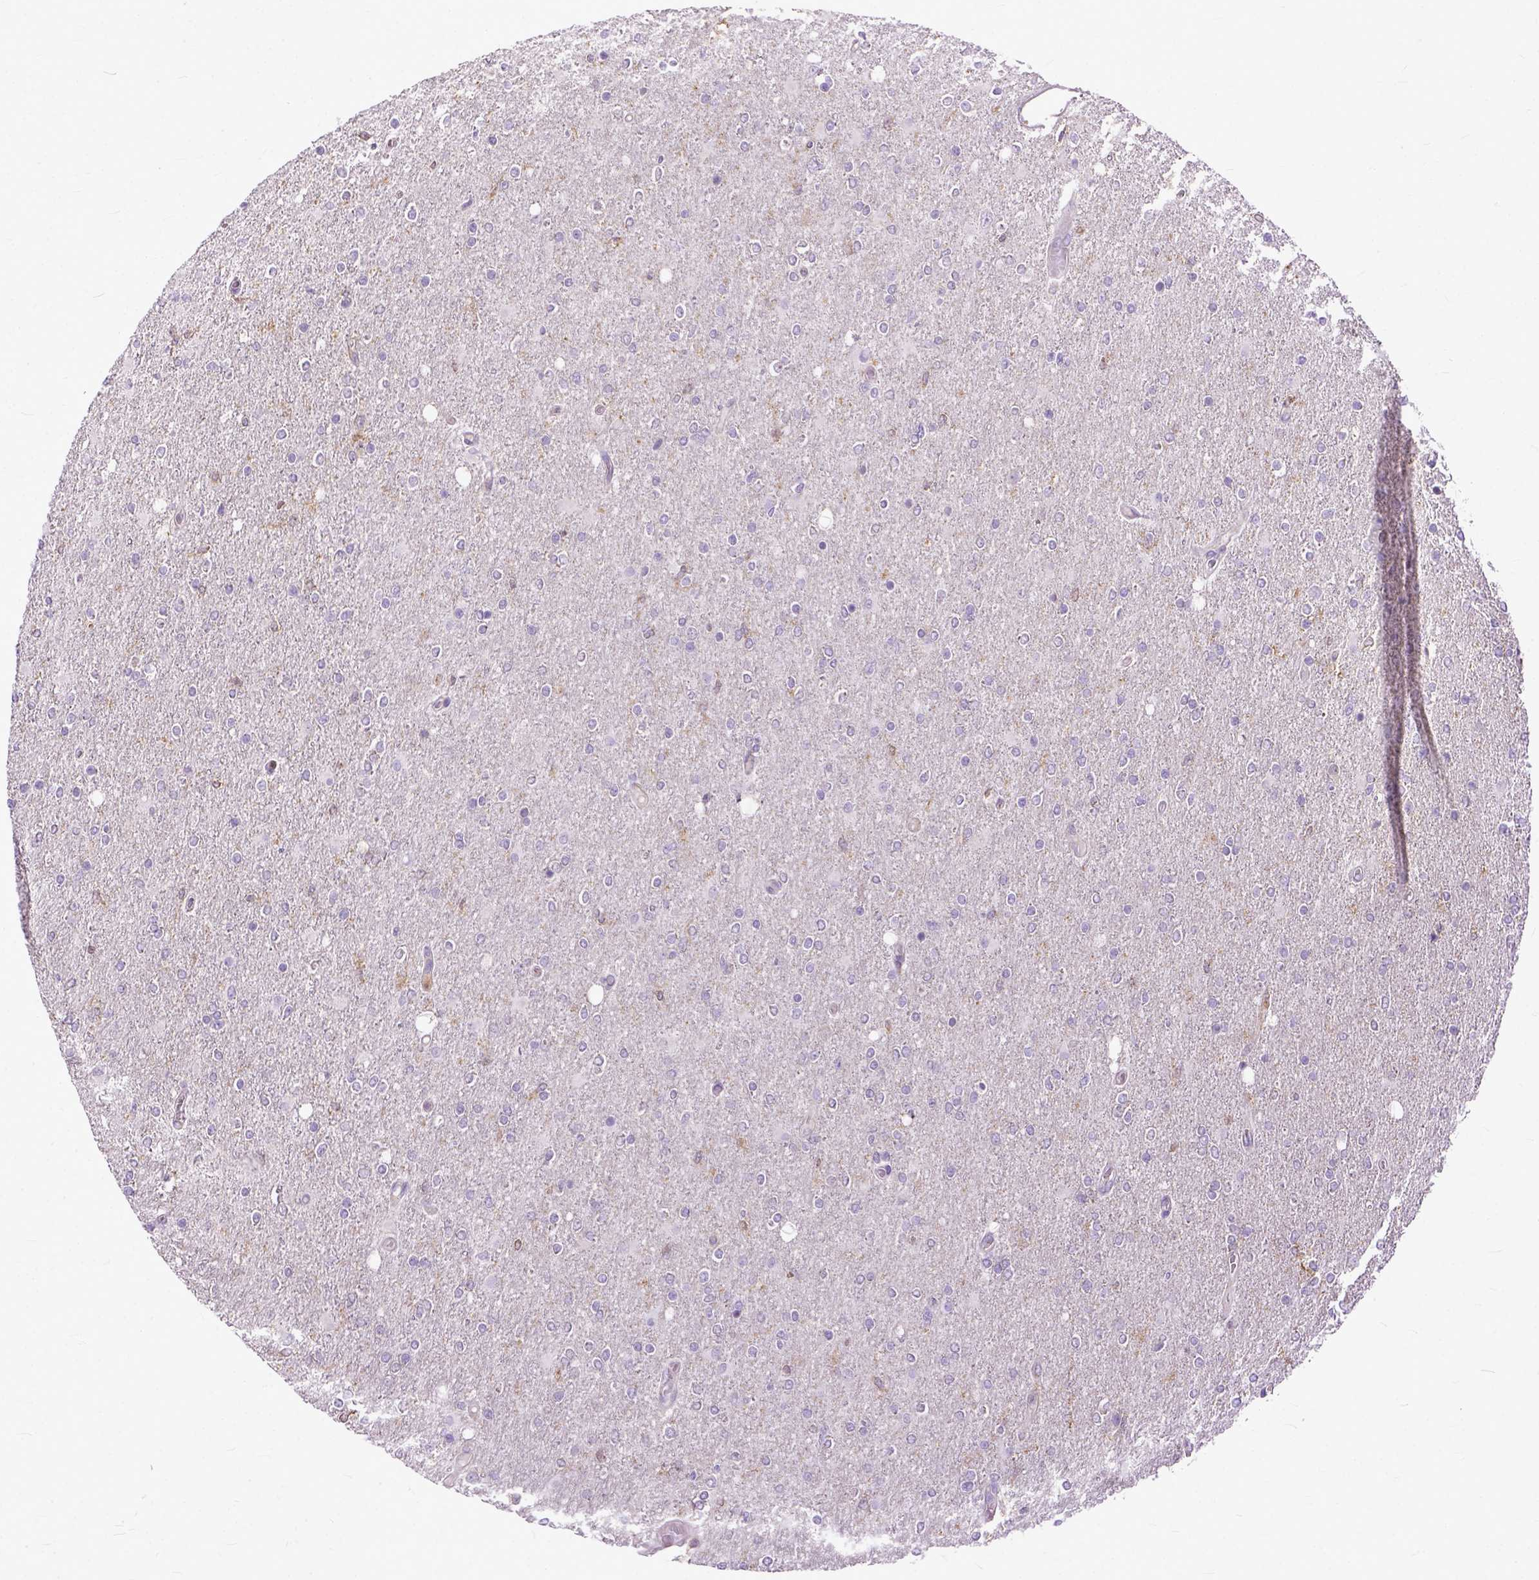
{"staining": {"intensity": "weak", "quantity": "<25%", "location": "nuclear"}, "tissue": "glioma", "cell_type": "Tumor cells", "image_type": "cancer", "snomed": [{"axis": "morphology", "description": "Glioma, malignant, High grade"}, {"axis": "topography", "description": "Cerebral cortex"}], "caption": "Human malignant glioma (high-grade) stained for a protein using IHC demonstrates no expression in tumor cells.", "gene": "NAMPT", "patient": {"sex": "male", "age": 70}}